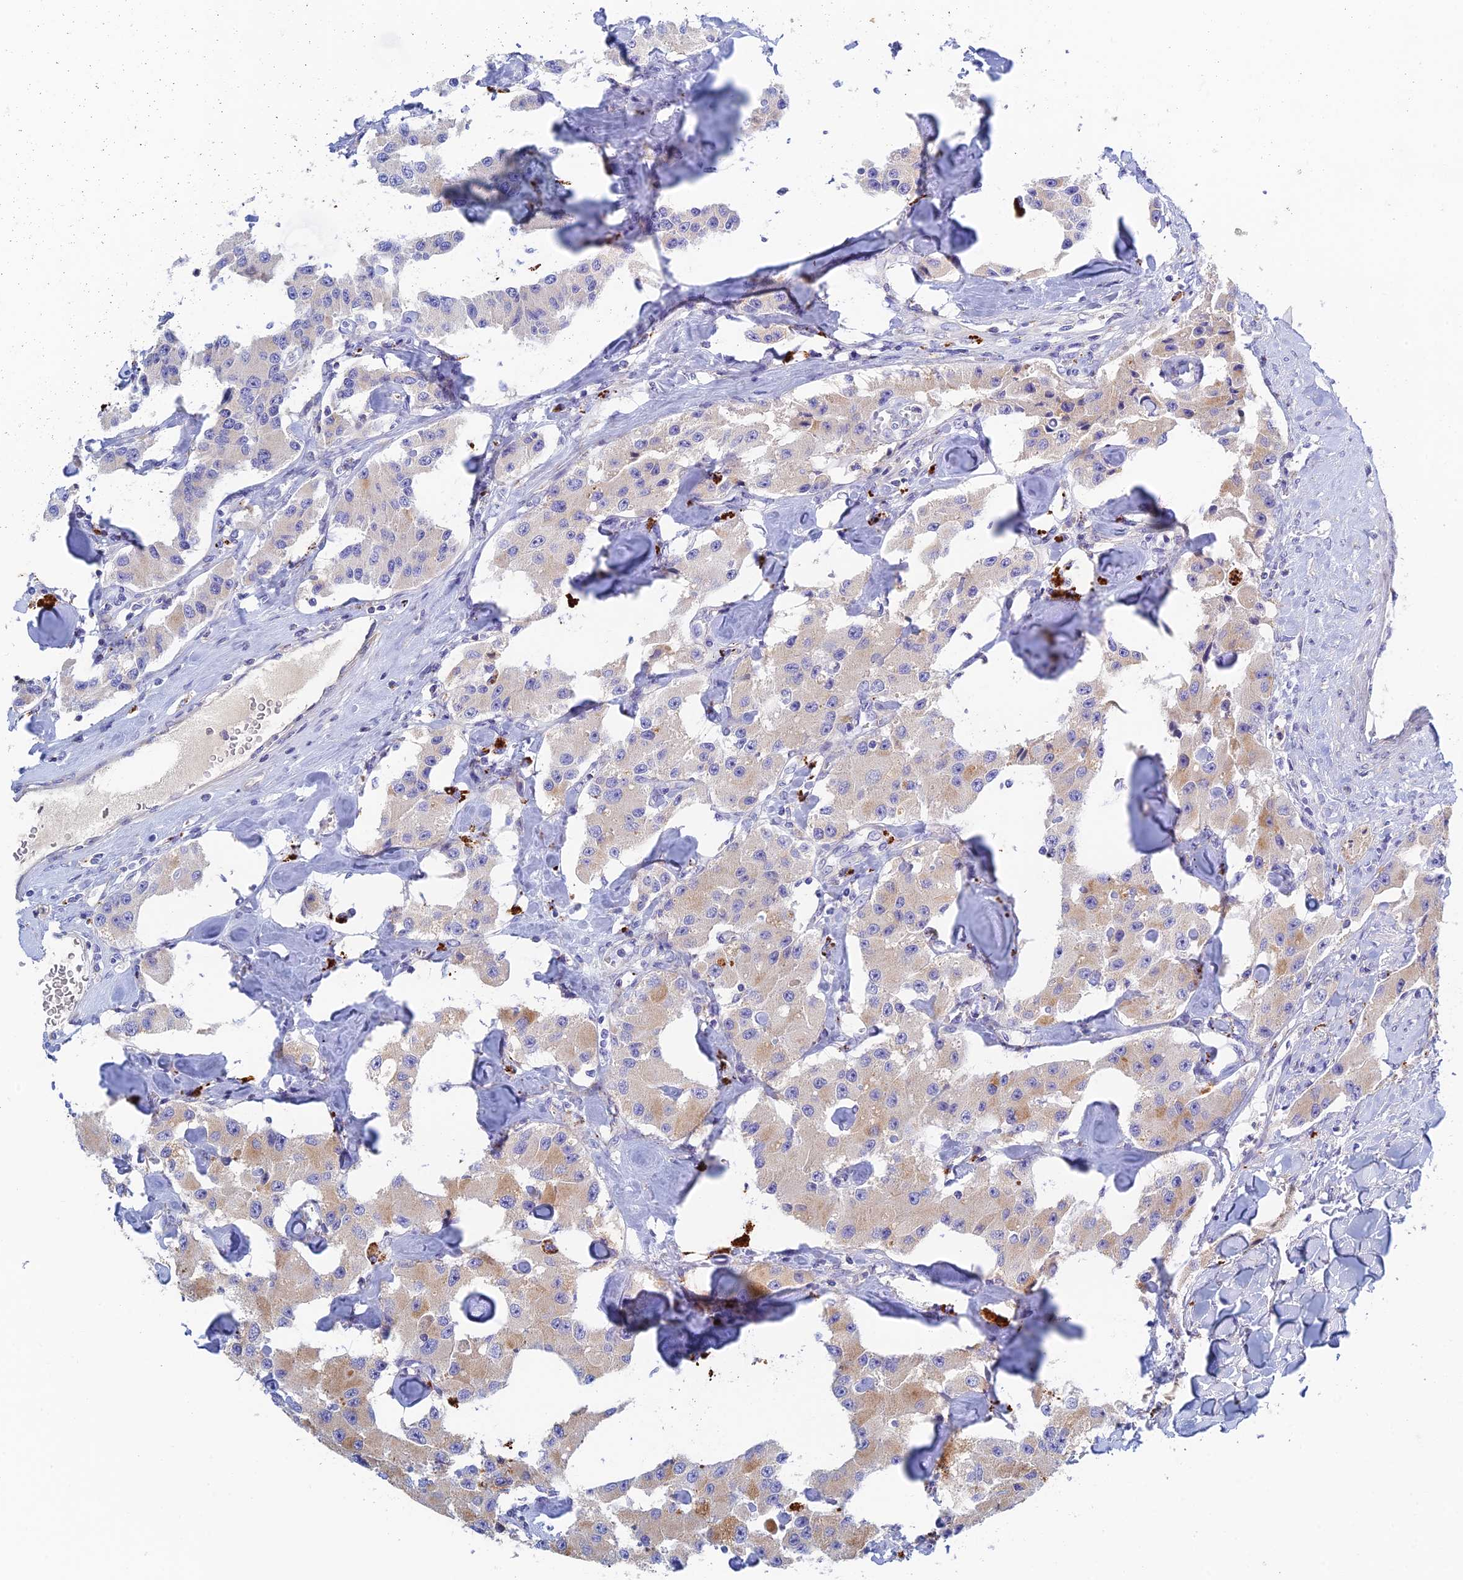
{"staining": {"intensity": "weak", "quantity": "<25%", "location": "cytoplasmic/membranous"}, "tissue": "carcinoid", "cell_type": "Tumor cells", "image_type": "cancer", "snomed": [{"axis": "morphology", "description": "Carcinoid, malignant, NOS"}, {"axis": "topography", "description": "Pancreas"}], "caption": "A histopathology image of human carcinoid (malignant) is negative for staining in tumor cells.", "gene": "RPGRIP1L", "patient": {"sex": "male", "age": 41}}